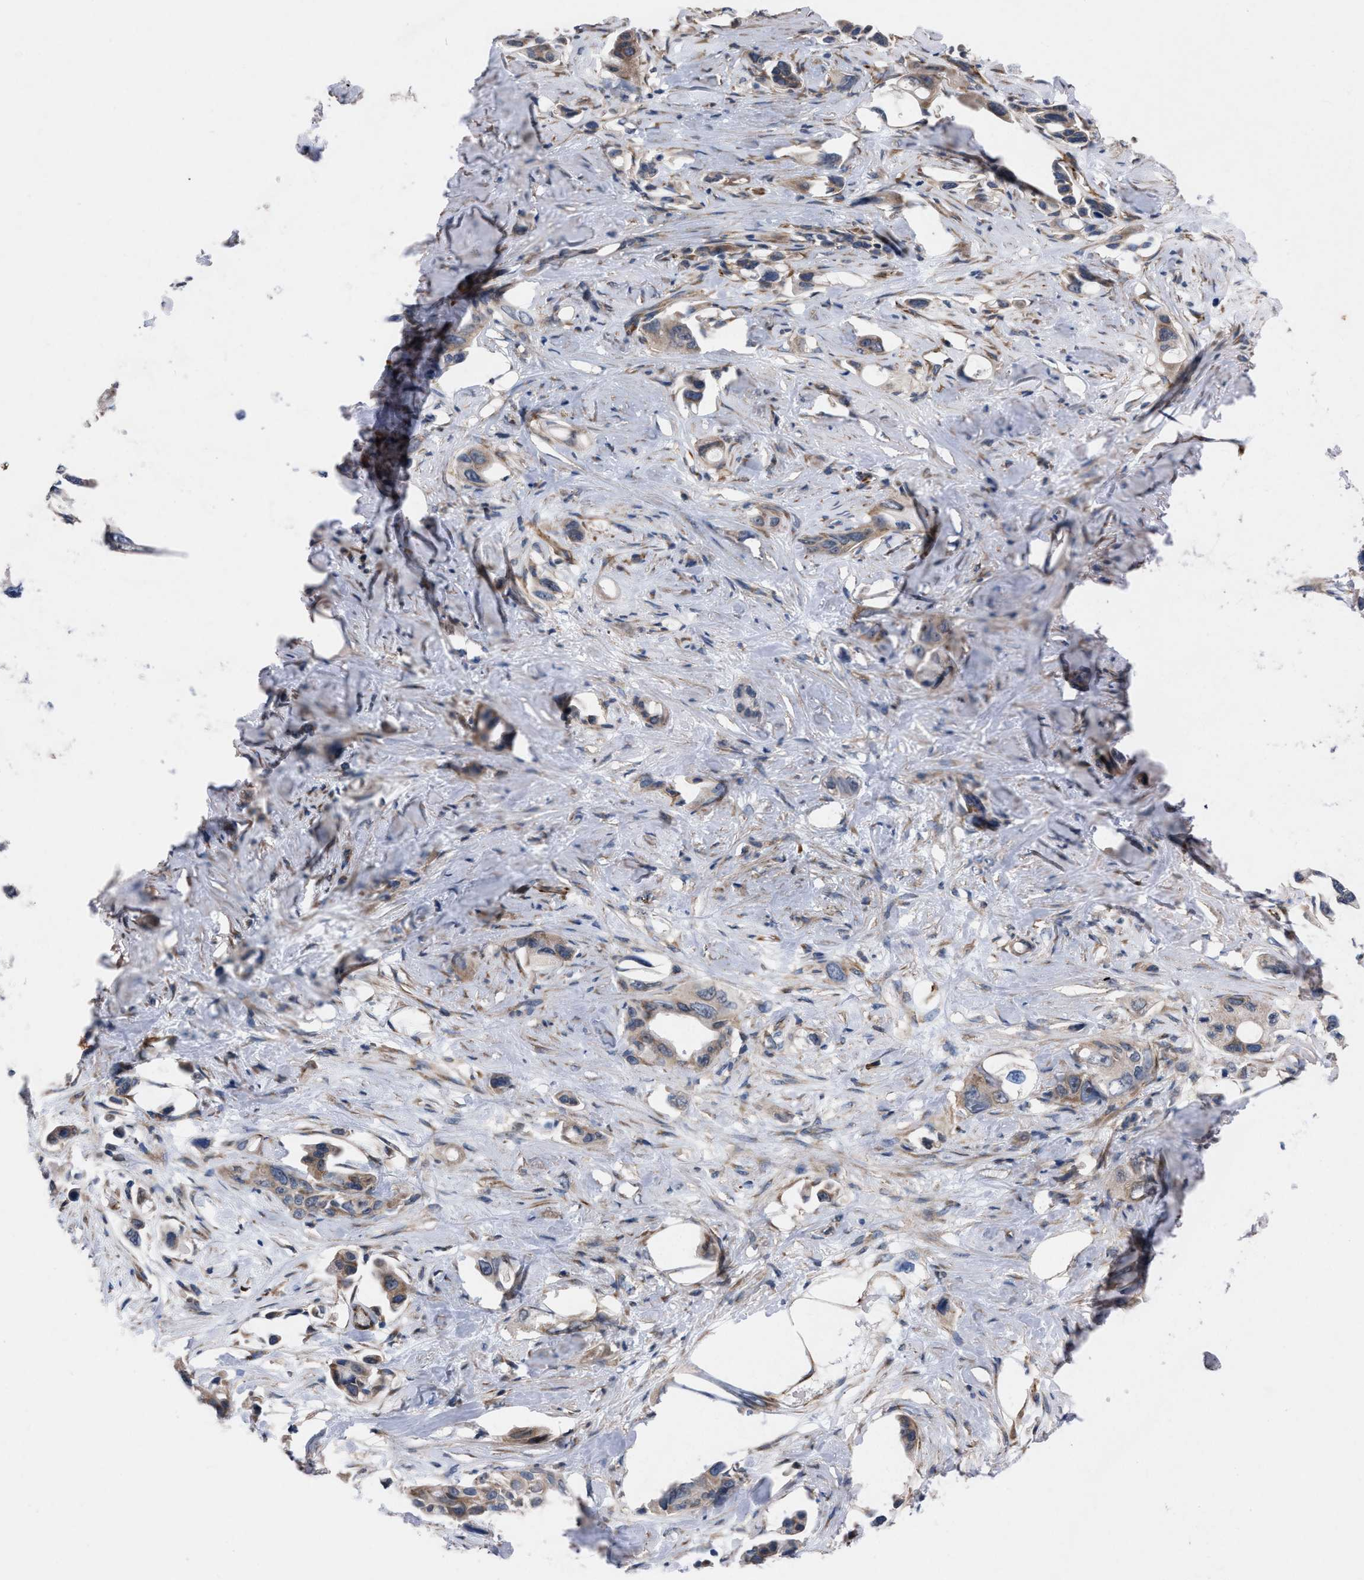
{"staining": {"intensity": "weak", "quantity": ">75%", "location": "cytoplasmic/membranous"}, "tissue": "pancreatic cancer", "cell_type": "Tumor cells", "image_type": "cancer", "snomed": [{"axis": "morphology", "description": "Adenocarcinoma, NOS"}, {"axis": "topography", "description": "Pancreas"}], "caption": "Pancreatic cancer (adenocarcinoma) was stained to show a protein in brown. There is low levels of weak cytoplasmic/membranous expression in about >75% of tumor cells.", "gene": "TMEM131", "patient": {"sex": "male", "age": 53}}